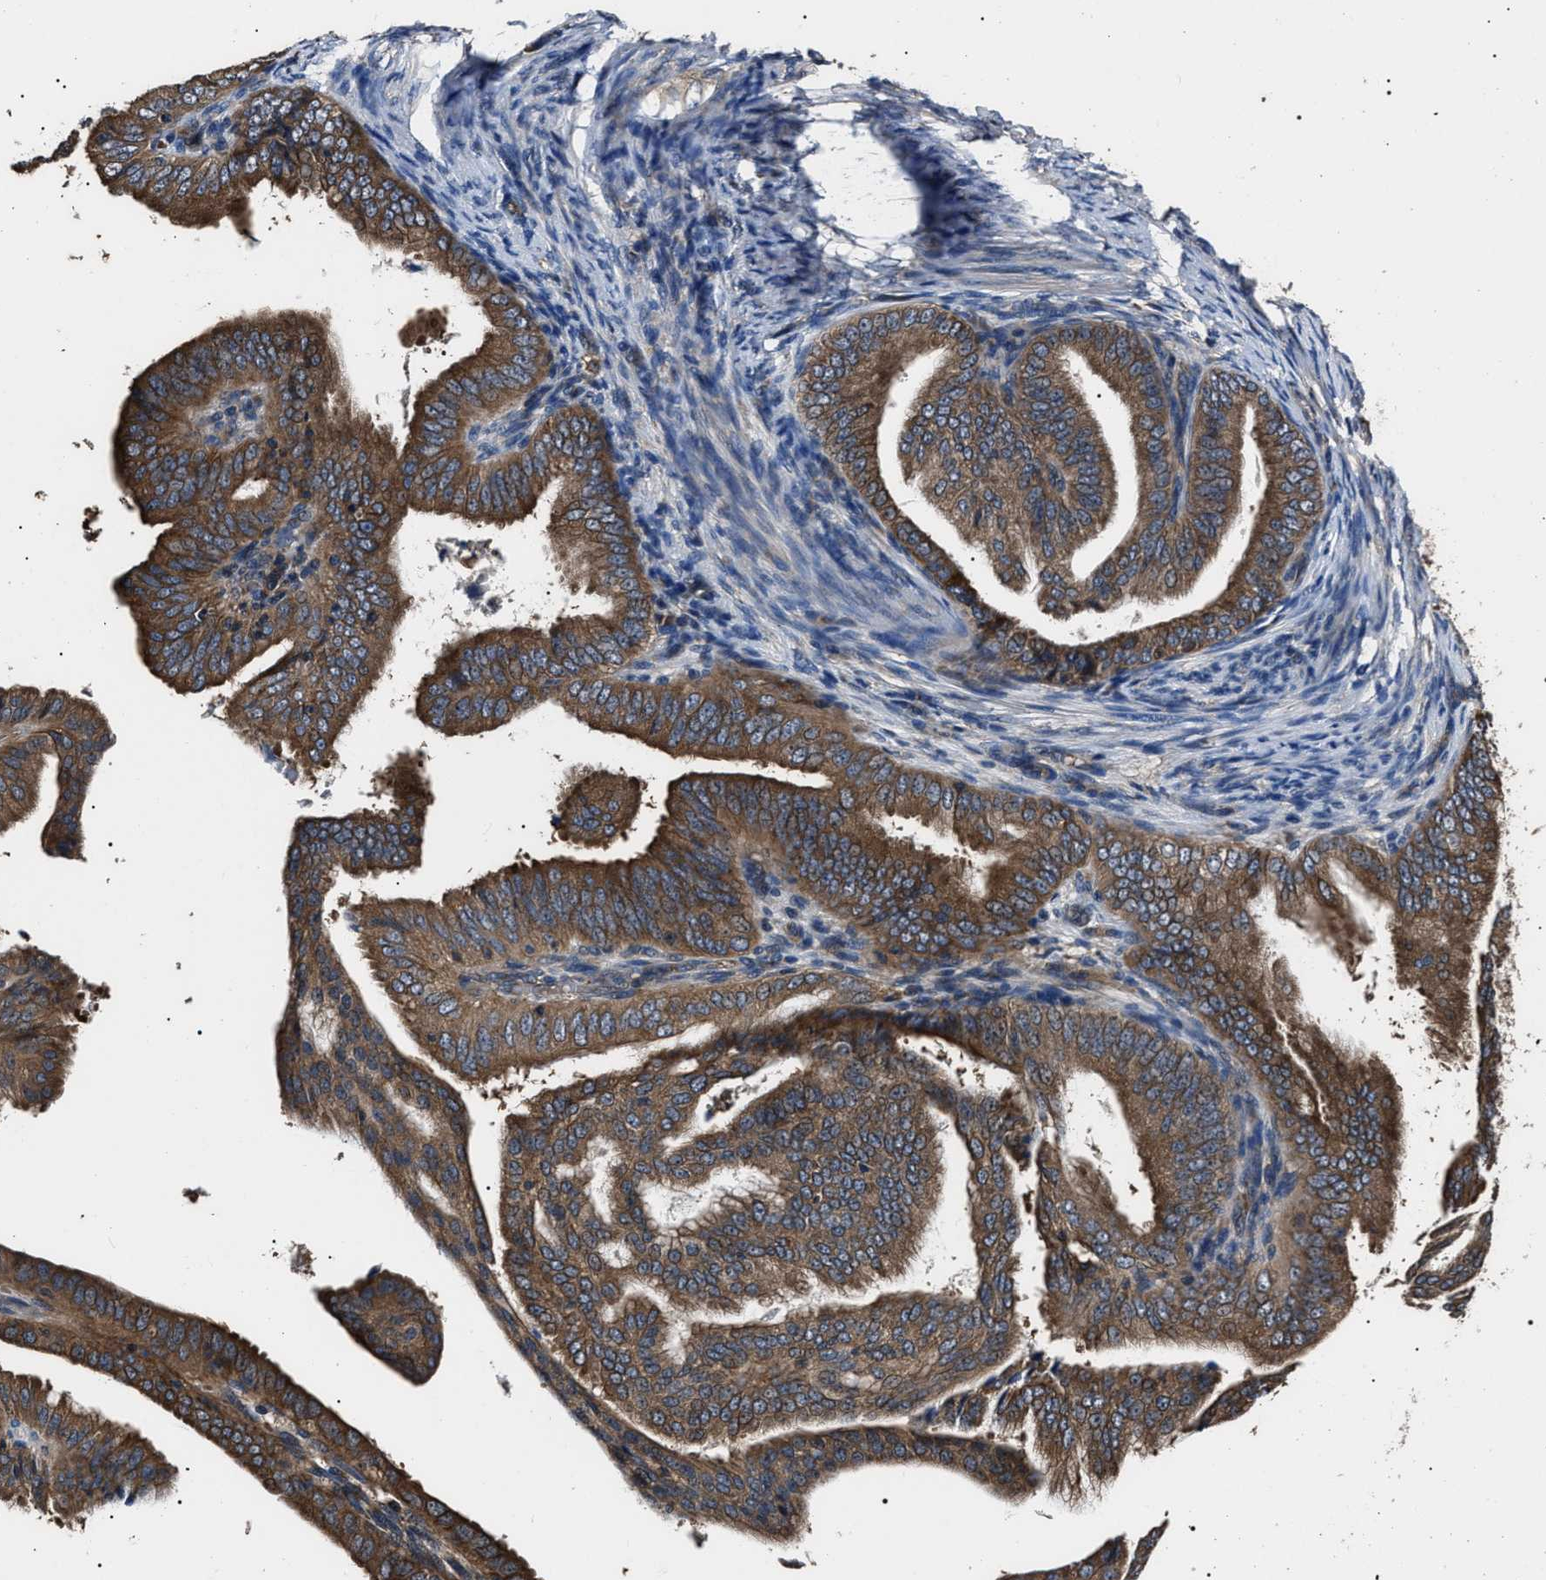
{"staining": {"intensity": "moderate", "quantity": ">75%", "location": "cytoplasmic/membranous"}, "tissue": "endometrial cancer", "cell_type": "Tumor cells", "image_type": "cancer", "snomed": [{"axis": "morphology", "description": "Adenocarcinoma, NOS"}, {"axis": "topography", "description": "Endometrium"}], "caption": "This image displays IHC staining of human endometrial cancer, with medium moderate cytoplasmic/membranous positivity in approximately >75% of tumor cells.", "gene": "CCT8", "patient": {"sex": "female", "age": 58}}